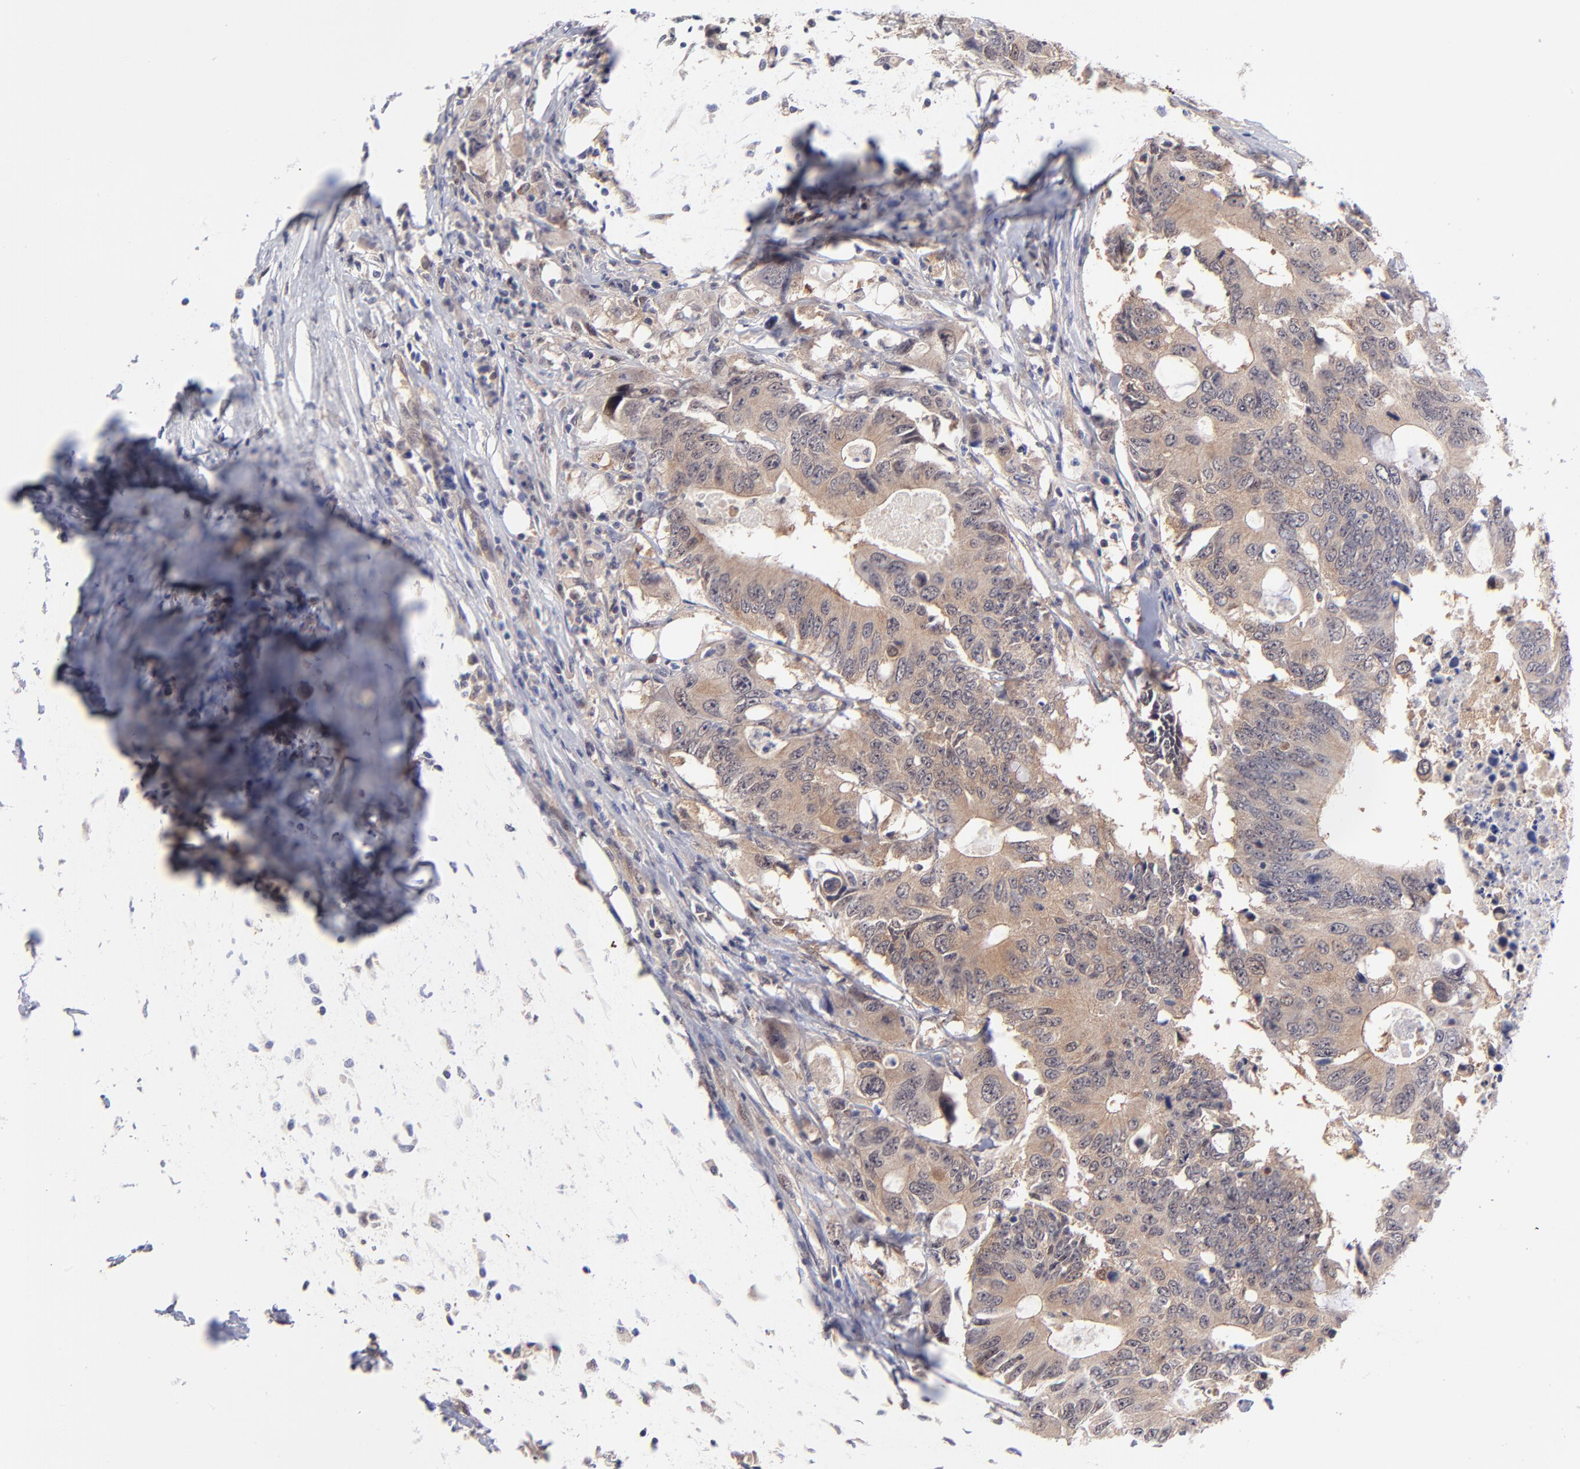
{"staining": {"intensity": "moderate", "quantity": ">75%", "location": "cytoplasmic/membranous"}, "tissue": "colorectal cancer", "cell_type": "Tumor cells", "image_type": "cancer", "snomed": [{"axis": "morphology", "description": "Adenocarcinoma, NOS"}, {"axis": "topography", "description": "Colon"}], "caption": "This micrograph shows adenocarcinoma (colorectal) stained with immunohistochemistry to label a protein in brown. The cytoplasmic/membranous of tumor cells show moderate positivity for the protein. Nuclei are counter-stained blue.", "gene": "UBE2E3", "patient": {"sex": "male", "age": 71}}